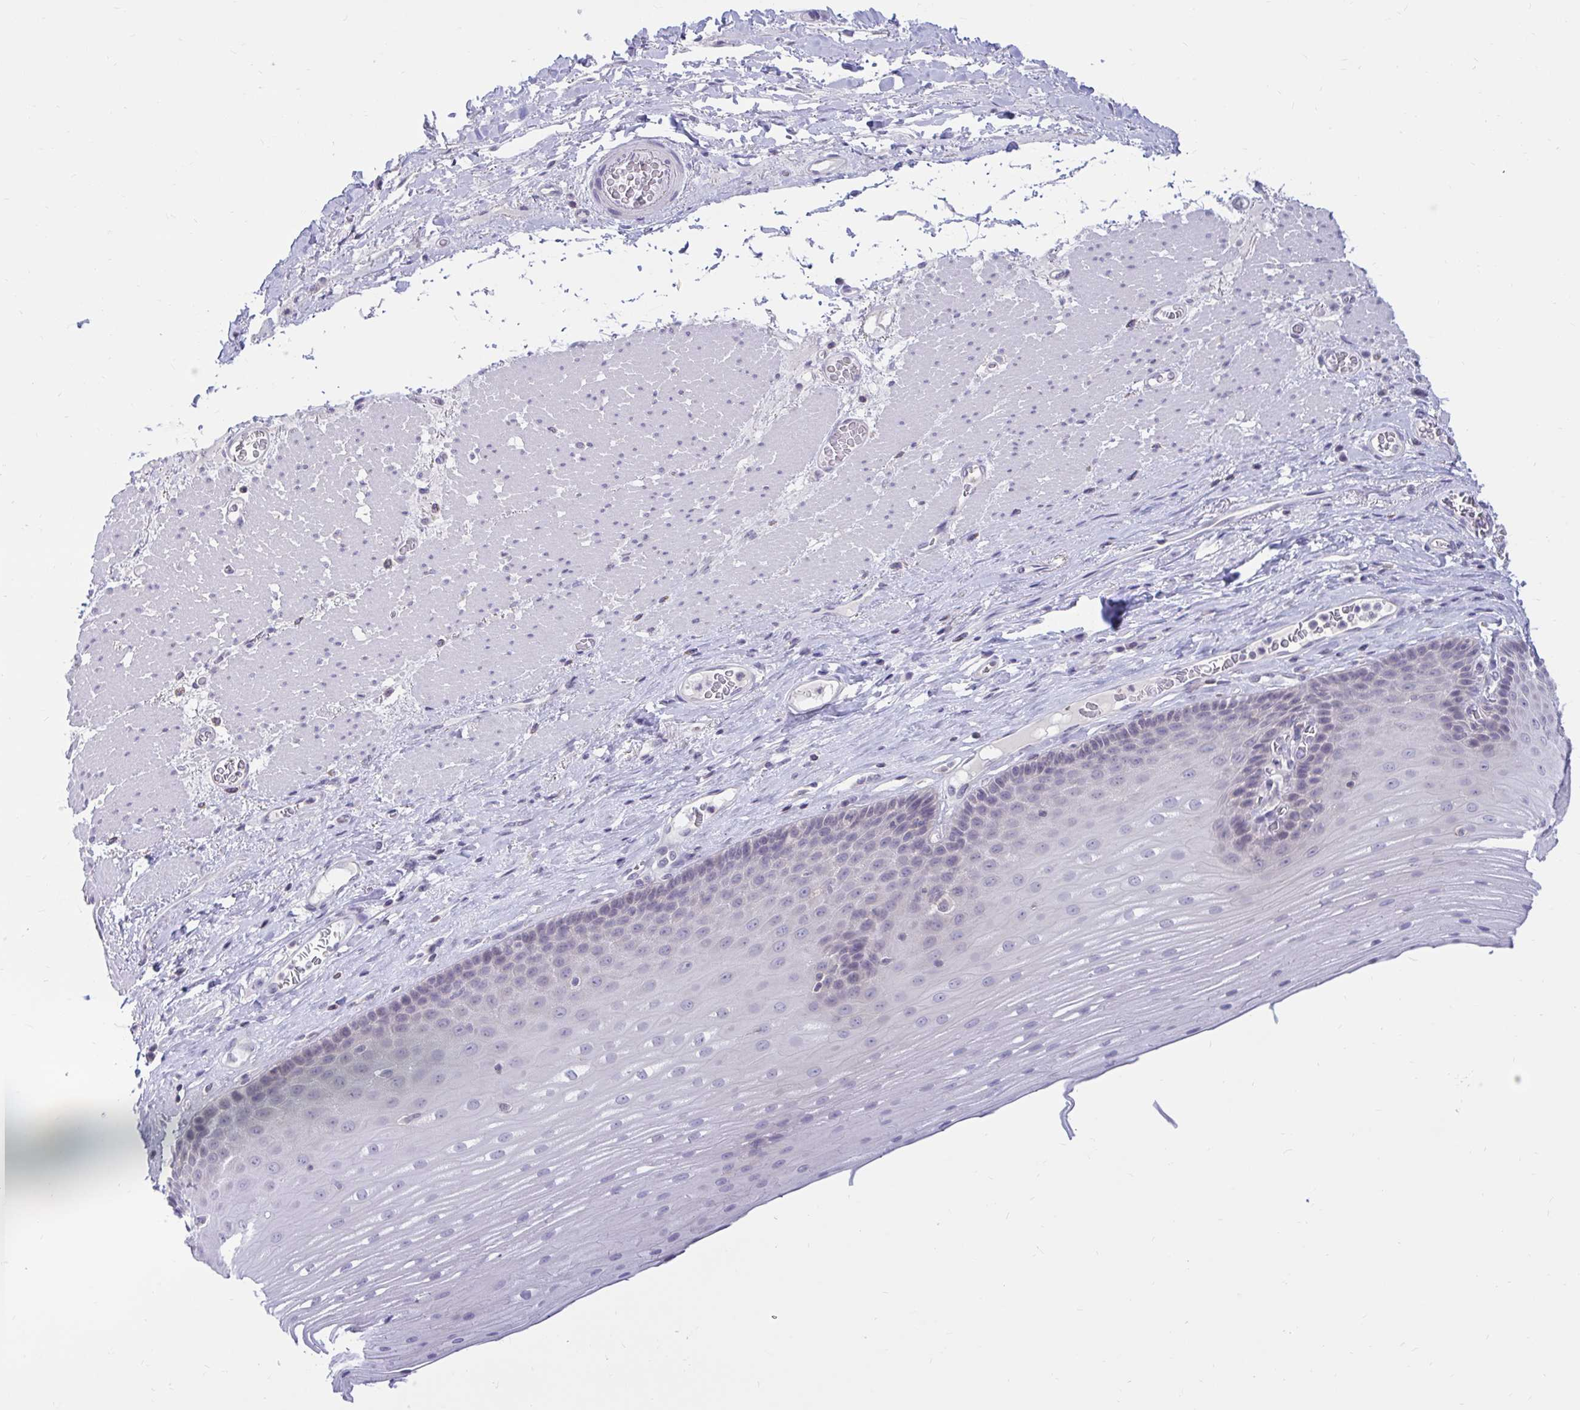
{"staining": {"intensity": "negative", "quantity": "none", "location": "none"}, "tissue": "esophagus", "cell_type": "Squamous epithelial cells", "image_type": "normal", "snomed": [{"axis": "morphology", "description": "Normal tissue, NOS"}, {"axis": "topography", "description": "Esophagus"}], "caption": "A histopathology image of human esophagus is negative for staining in squamous epithelial cells. Nuclei are stained in blue.", "gene": "ARPP19", "patient": {"sex": "male", "age": 62}}